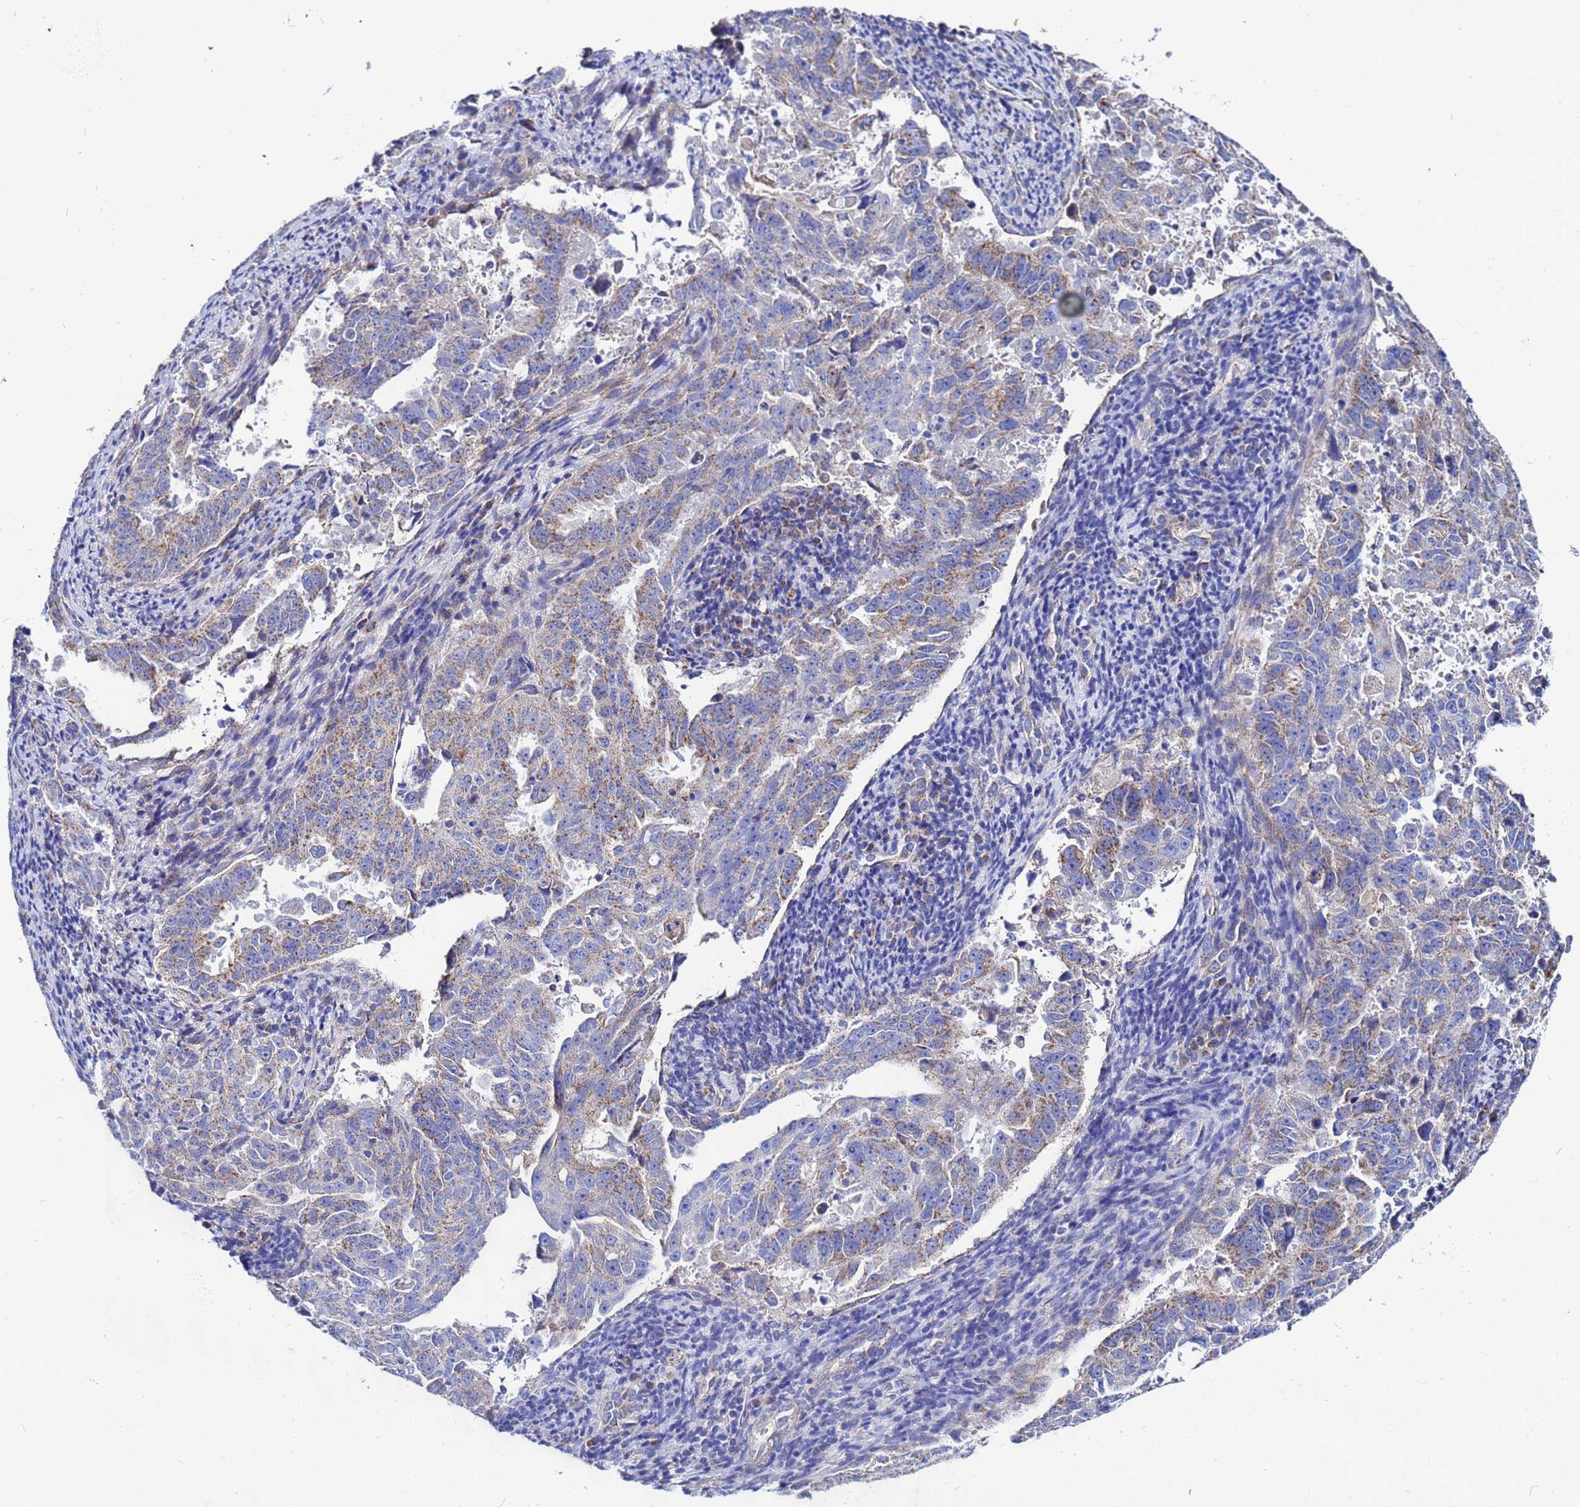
{"staining": {"intensity": "weak", "quantity": "25%-75%", "location": "cytoplasmic/membranous"}, "tissue": "endometrial cancer", "cell_type": "Tumor cells", "image_type": "cancer", "snomed": [{"axis": "morphology", "description": "Adenocarcinoma, NOS"}, {"axis": "topography", "description": "Endometrium"}], "caption": "High-power microscopy captured an IHC histopathology image of endometrial cancer, revealing weak cytoplasmic/membranous staining in about 25%-75% of tumor cells. Using DAB (brown) and hematoxylin (blue) stains, captured at high magnification using brightfield microscopy.", "gene": "FAHD2A", "patient": {"sex": "female", "age": 65}}